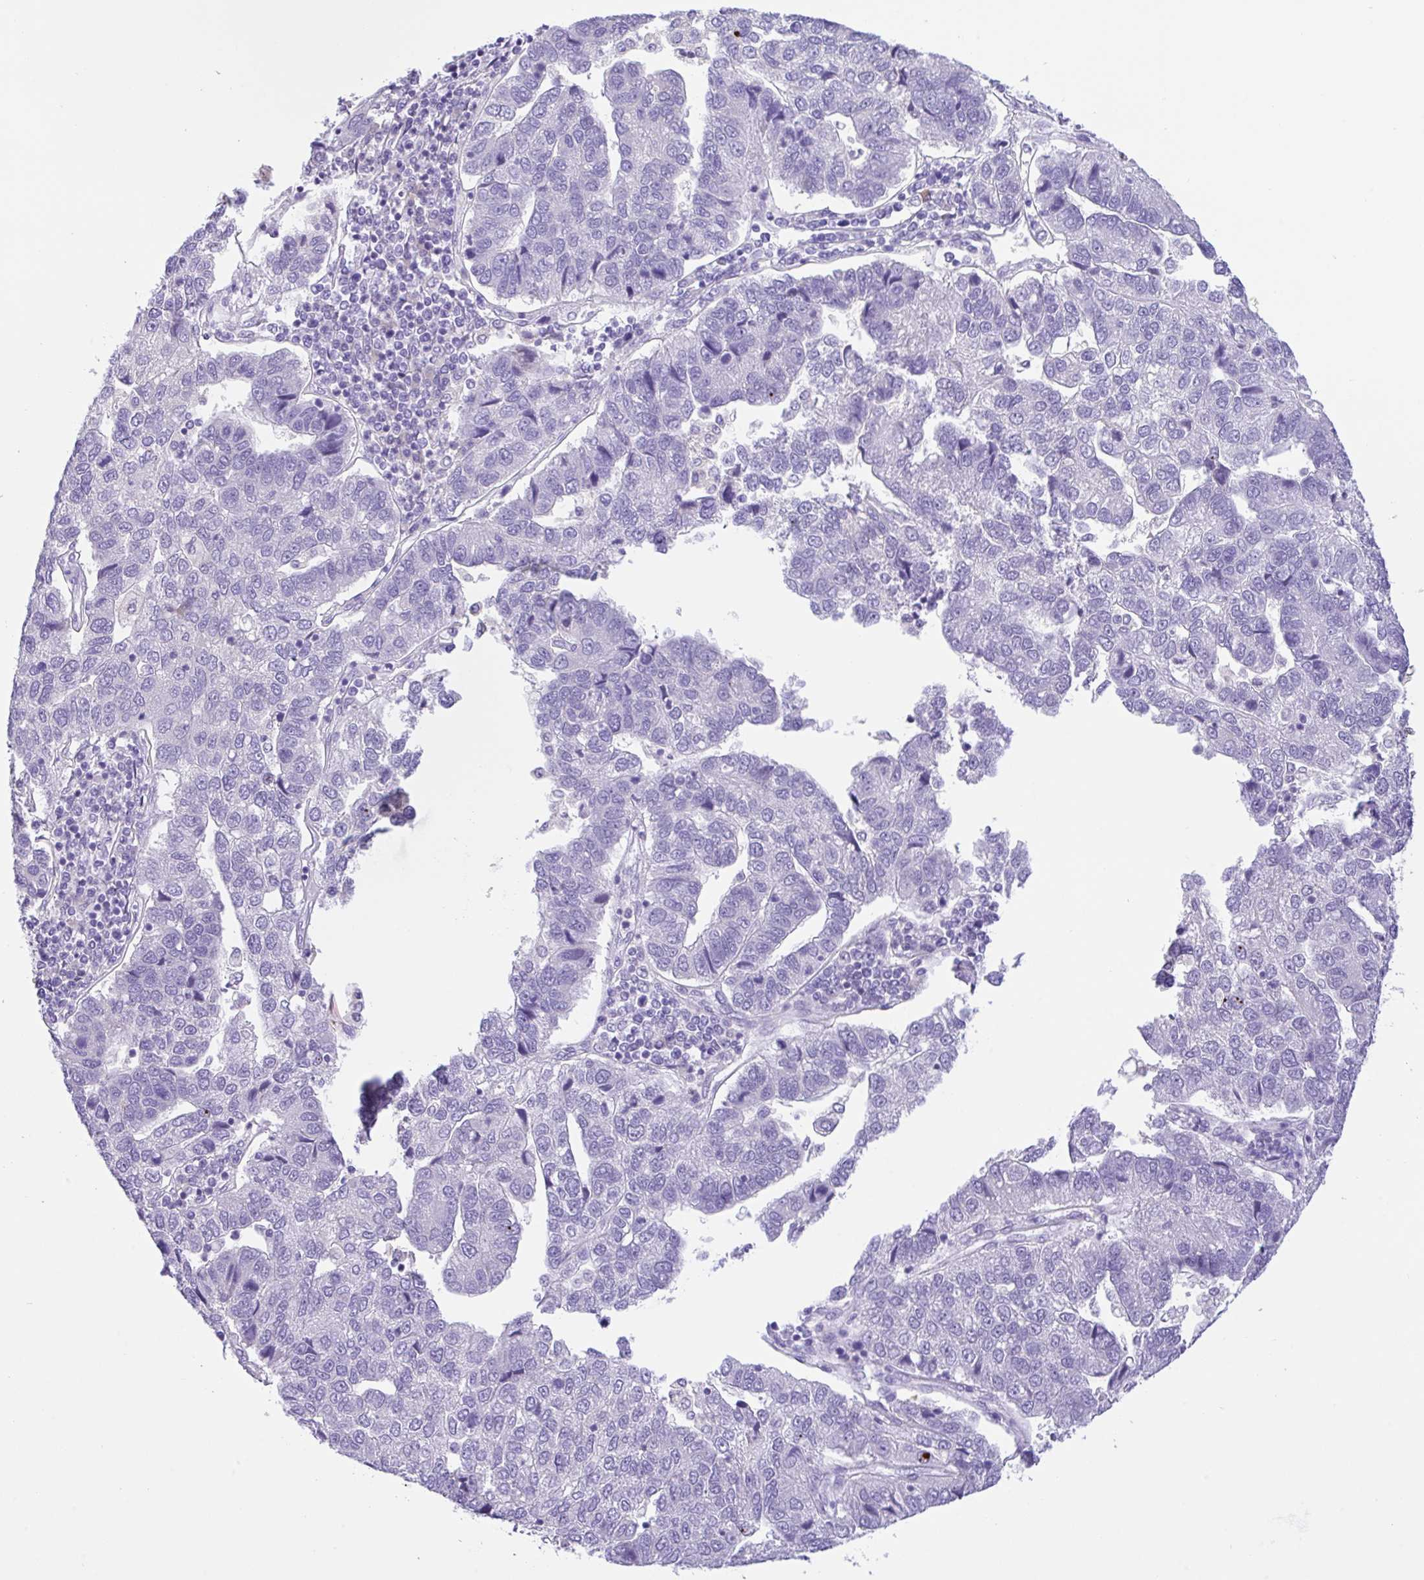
{"staining": {"intensity": "negative", "quantity": "none", "location": "none"}, "tissue": "pancreatic cancer", "cell_type": "Tumor cells", "image_type": "cancer", "snomed": [{"axis": "morphology", "description": "Adenocarcinoma, NOS"}, {"axis": "topography", "description": "Pancreas"}], "caption": "Immunohistochemistry of pancreatic adenocarcinoma exhibits no positivity in tumor cells.", "gene": "NCF1", "patient": {"sex": "female", "age": 61}}